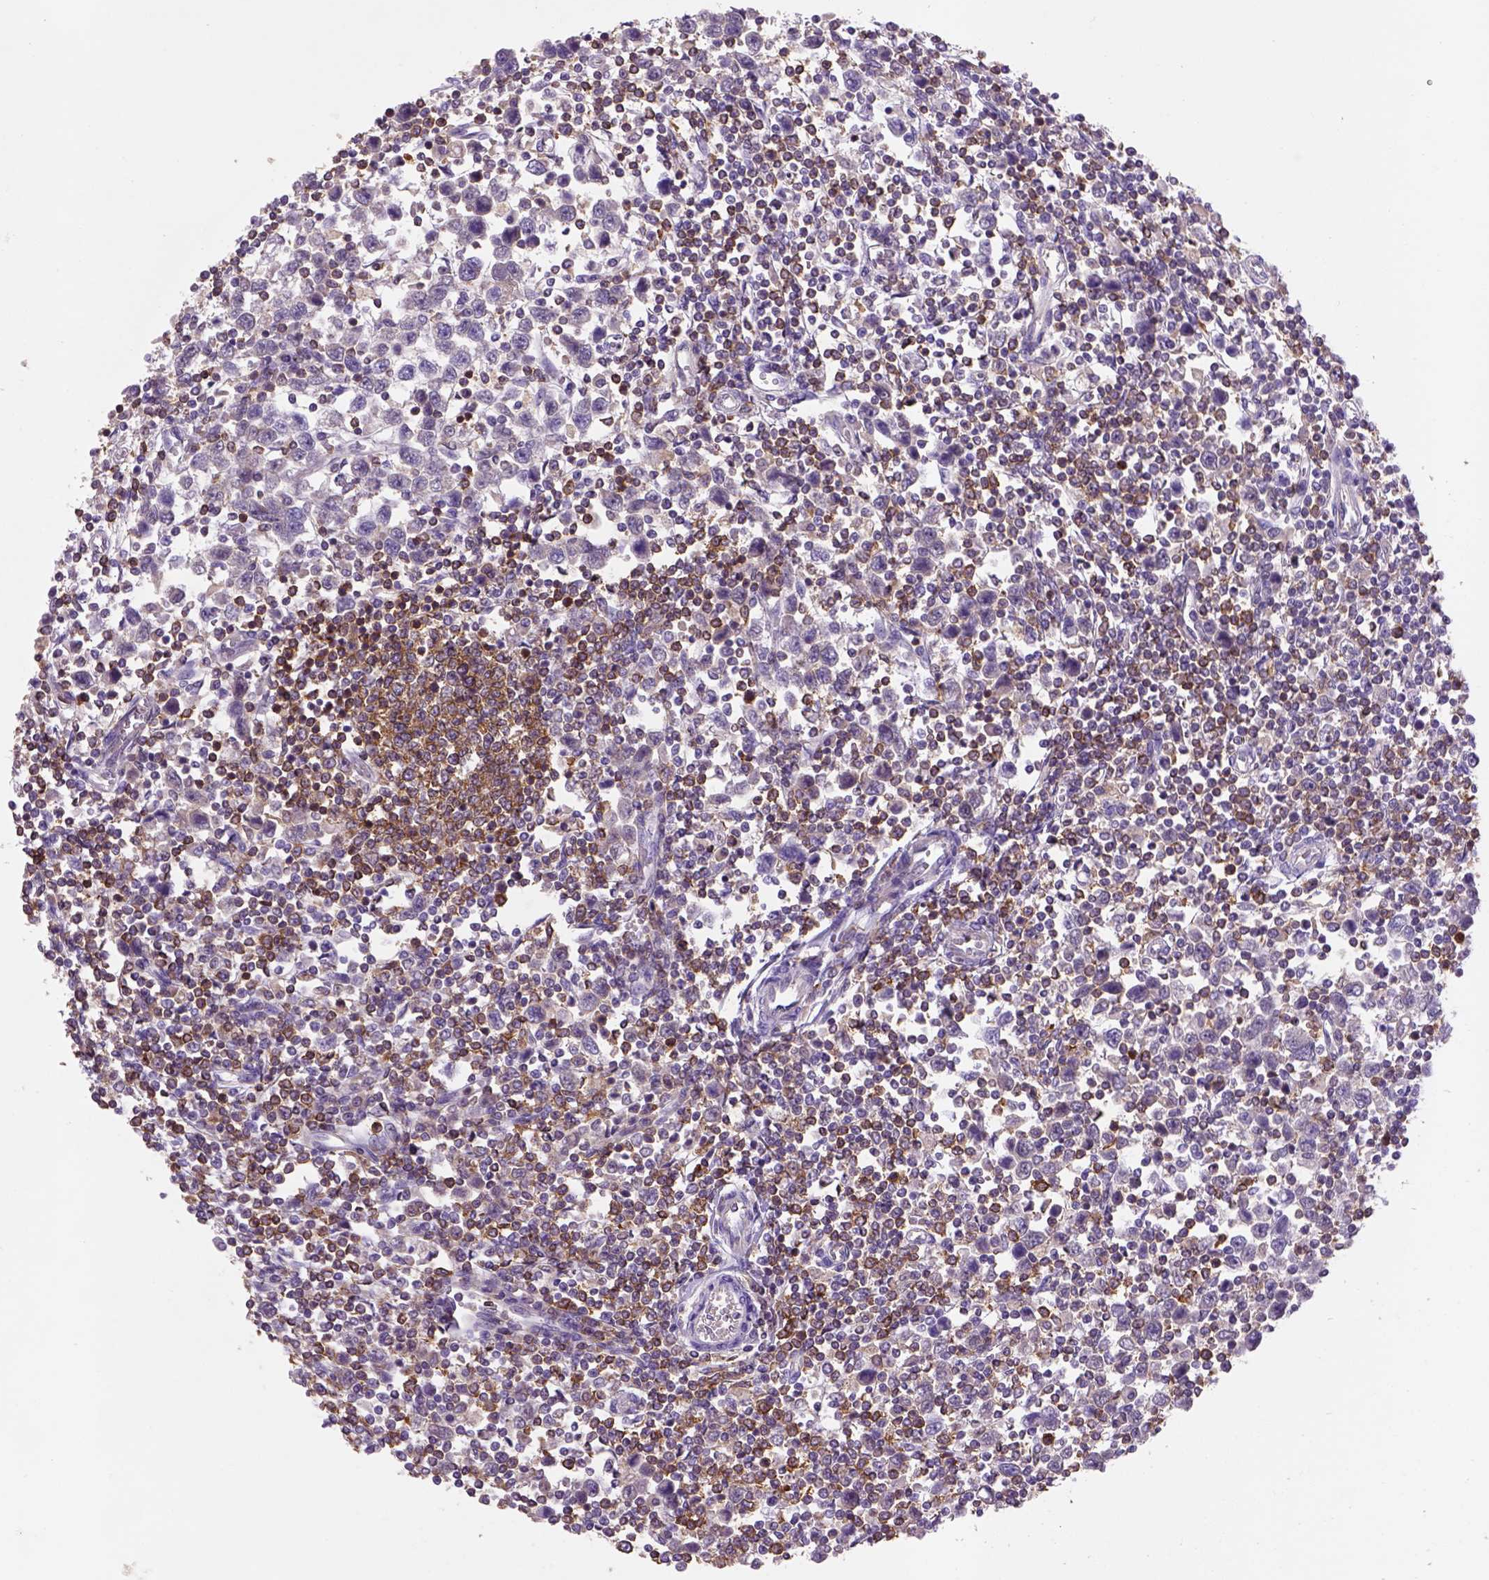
{"staining": {"intensity": "negative", "quantity": "none", "location": "none"}, "tissue": "testis cancer", "cell_type": "Tumor cells", "image_type": "cancer", "snomed": [{"axis": "morphology", "description": "Normal tissue, NOS"}, {"axis": "morphology", "description": "Seminoma, NOS"}, {"axis": "topography", "description": "Testis"}, {"axis": "topography", "description": "Epididymis"}], "caption": "Immunohistochemistry of testis seminoma demonstrates no positivity in tumor cells.", "gene": "INPP5D", "patient": {"sex": "male", "age": 34}}